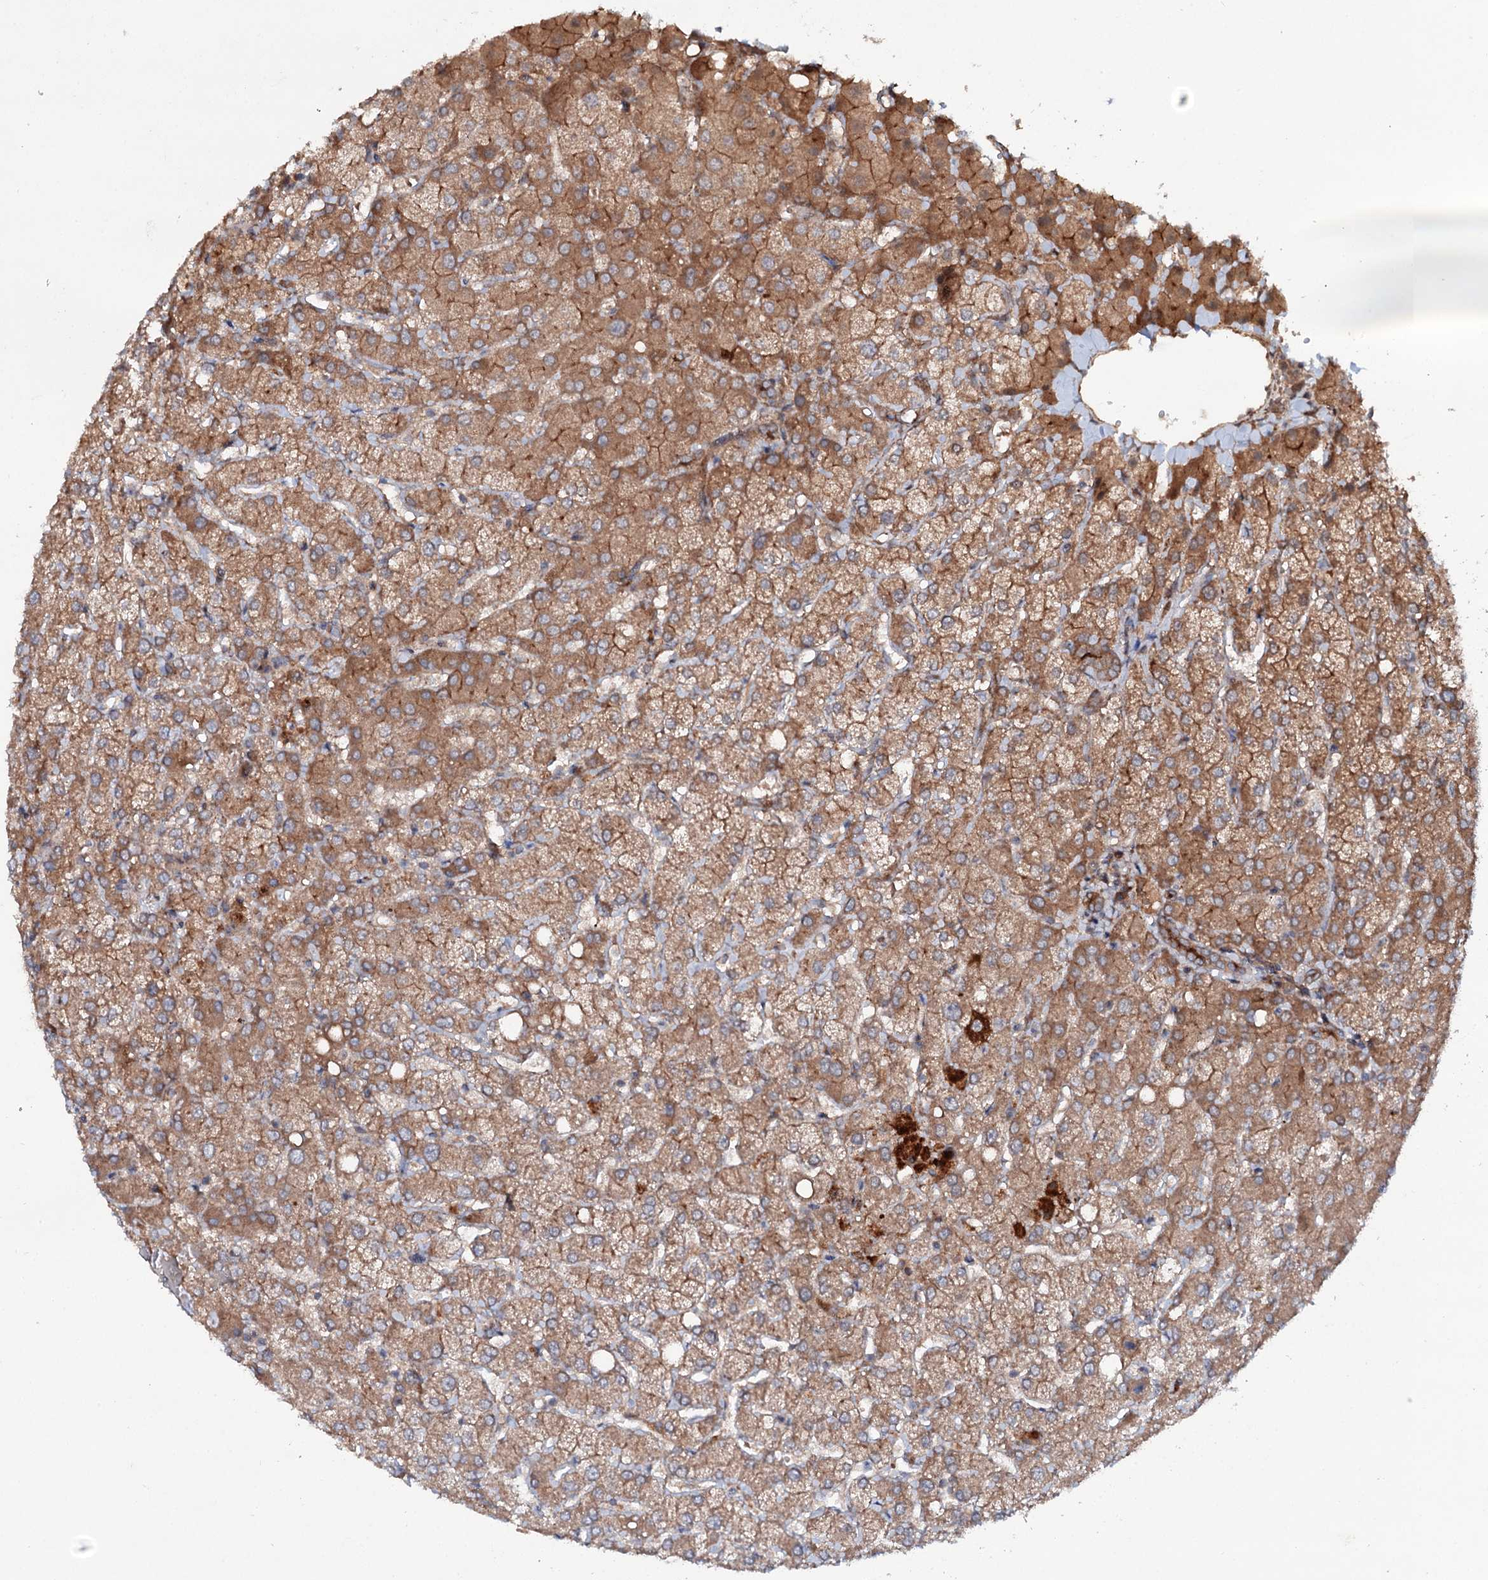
{"staining": {"intensity": "moderate", "quantity": ">75%", "location": "cytoplasmic/membranous"}, "tissue": "liver", "cell_type": "Cholangiocytes", "image_type": "normal", "snomed": [{"axis": "morphology", "description": "Normal tissue, NOS"}, {"axis": "topography", "description": "Liver"}], "caption": "Normal liver displays moderate cytoplasmic/membranous positivity in approximately >75% of cholangiocytes The protein of interest is shown in brown color, while the nuclei are stained blue..", "gene": "ADGRG4", "patient": {"sex": "female", "age": 54}}